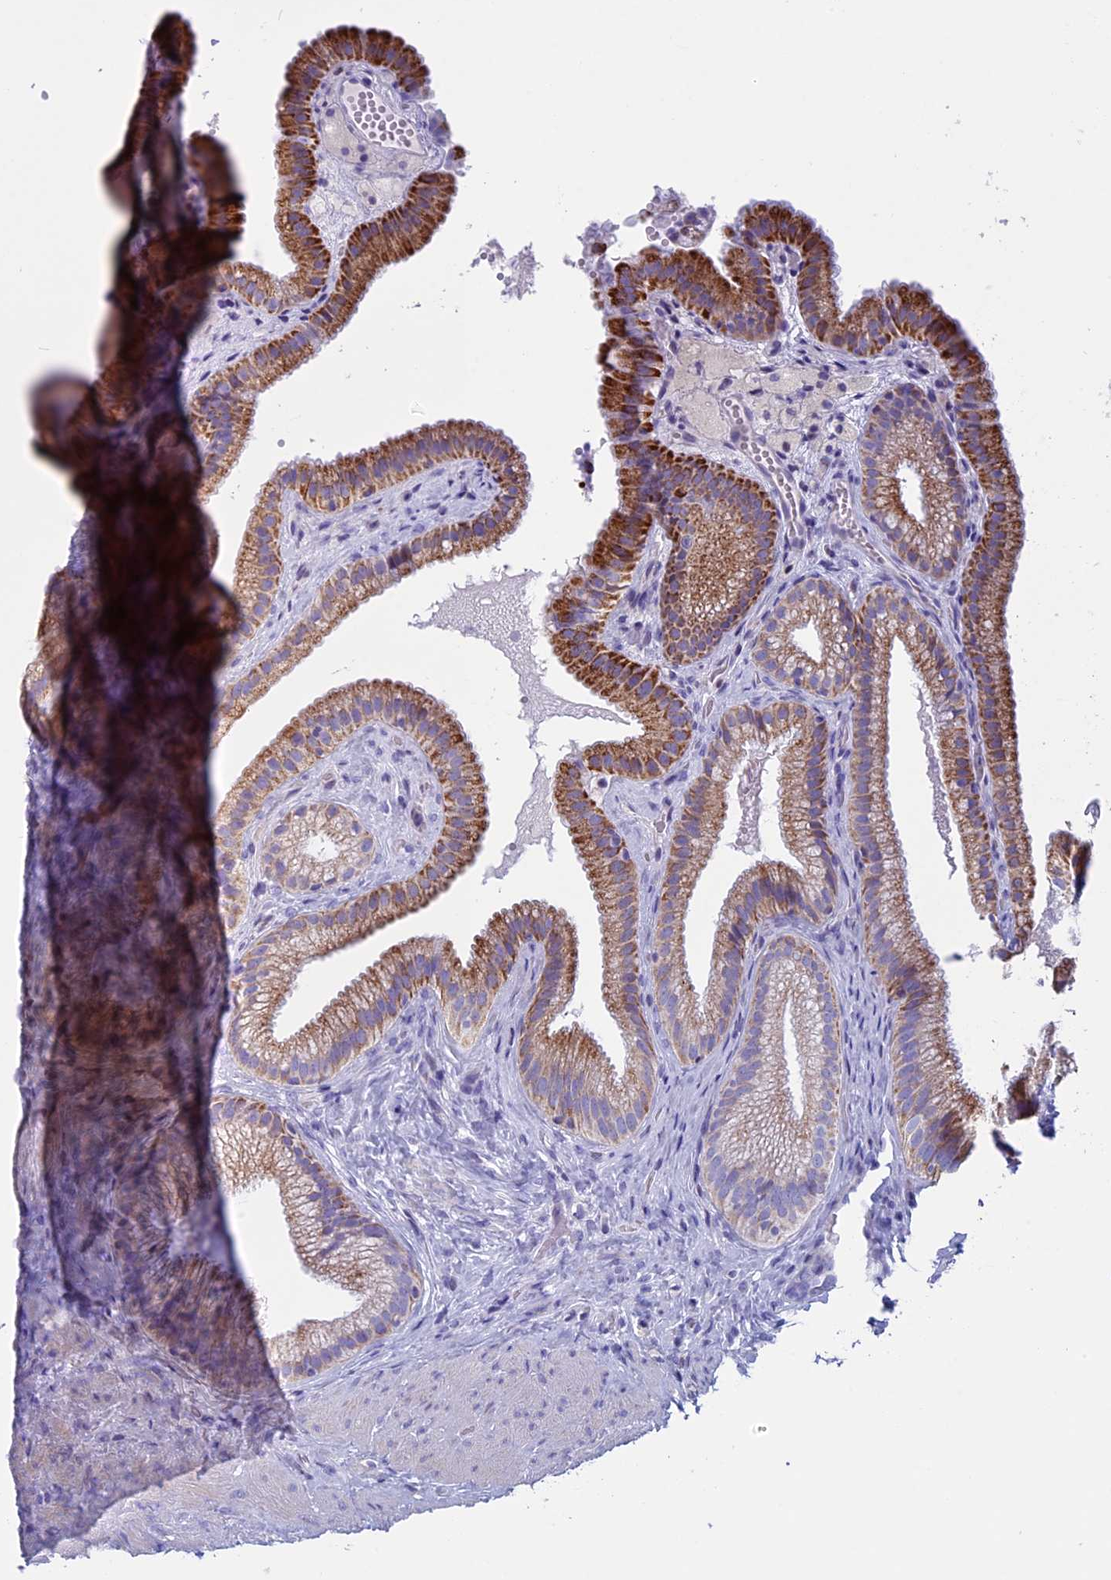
{"staining": {"intensity": "strong", "quantity": ">75%", "location": "cytoplasmic/membranous"}, "tissue": "gallbladder", "cell_type": "Glandular cells", "image_type": "normal", "snomed": [{"axis": "morphology", "description": "Normal tissue, NOS"}, {"axis": "morphology", "description": "Inflammation, NOS"}, {"axis": "topography", "description": "Gallbladder"}], "caption": "Brown immunohistochemical staining in unremarkable gallbladder shows strong cytoplasmic/membranous positivity in about >75% of glandular cells. Nuclei are stained in blue.", "gene": "ZNF563", "patient": {"sex": "male", "age": 51}}